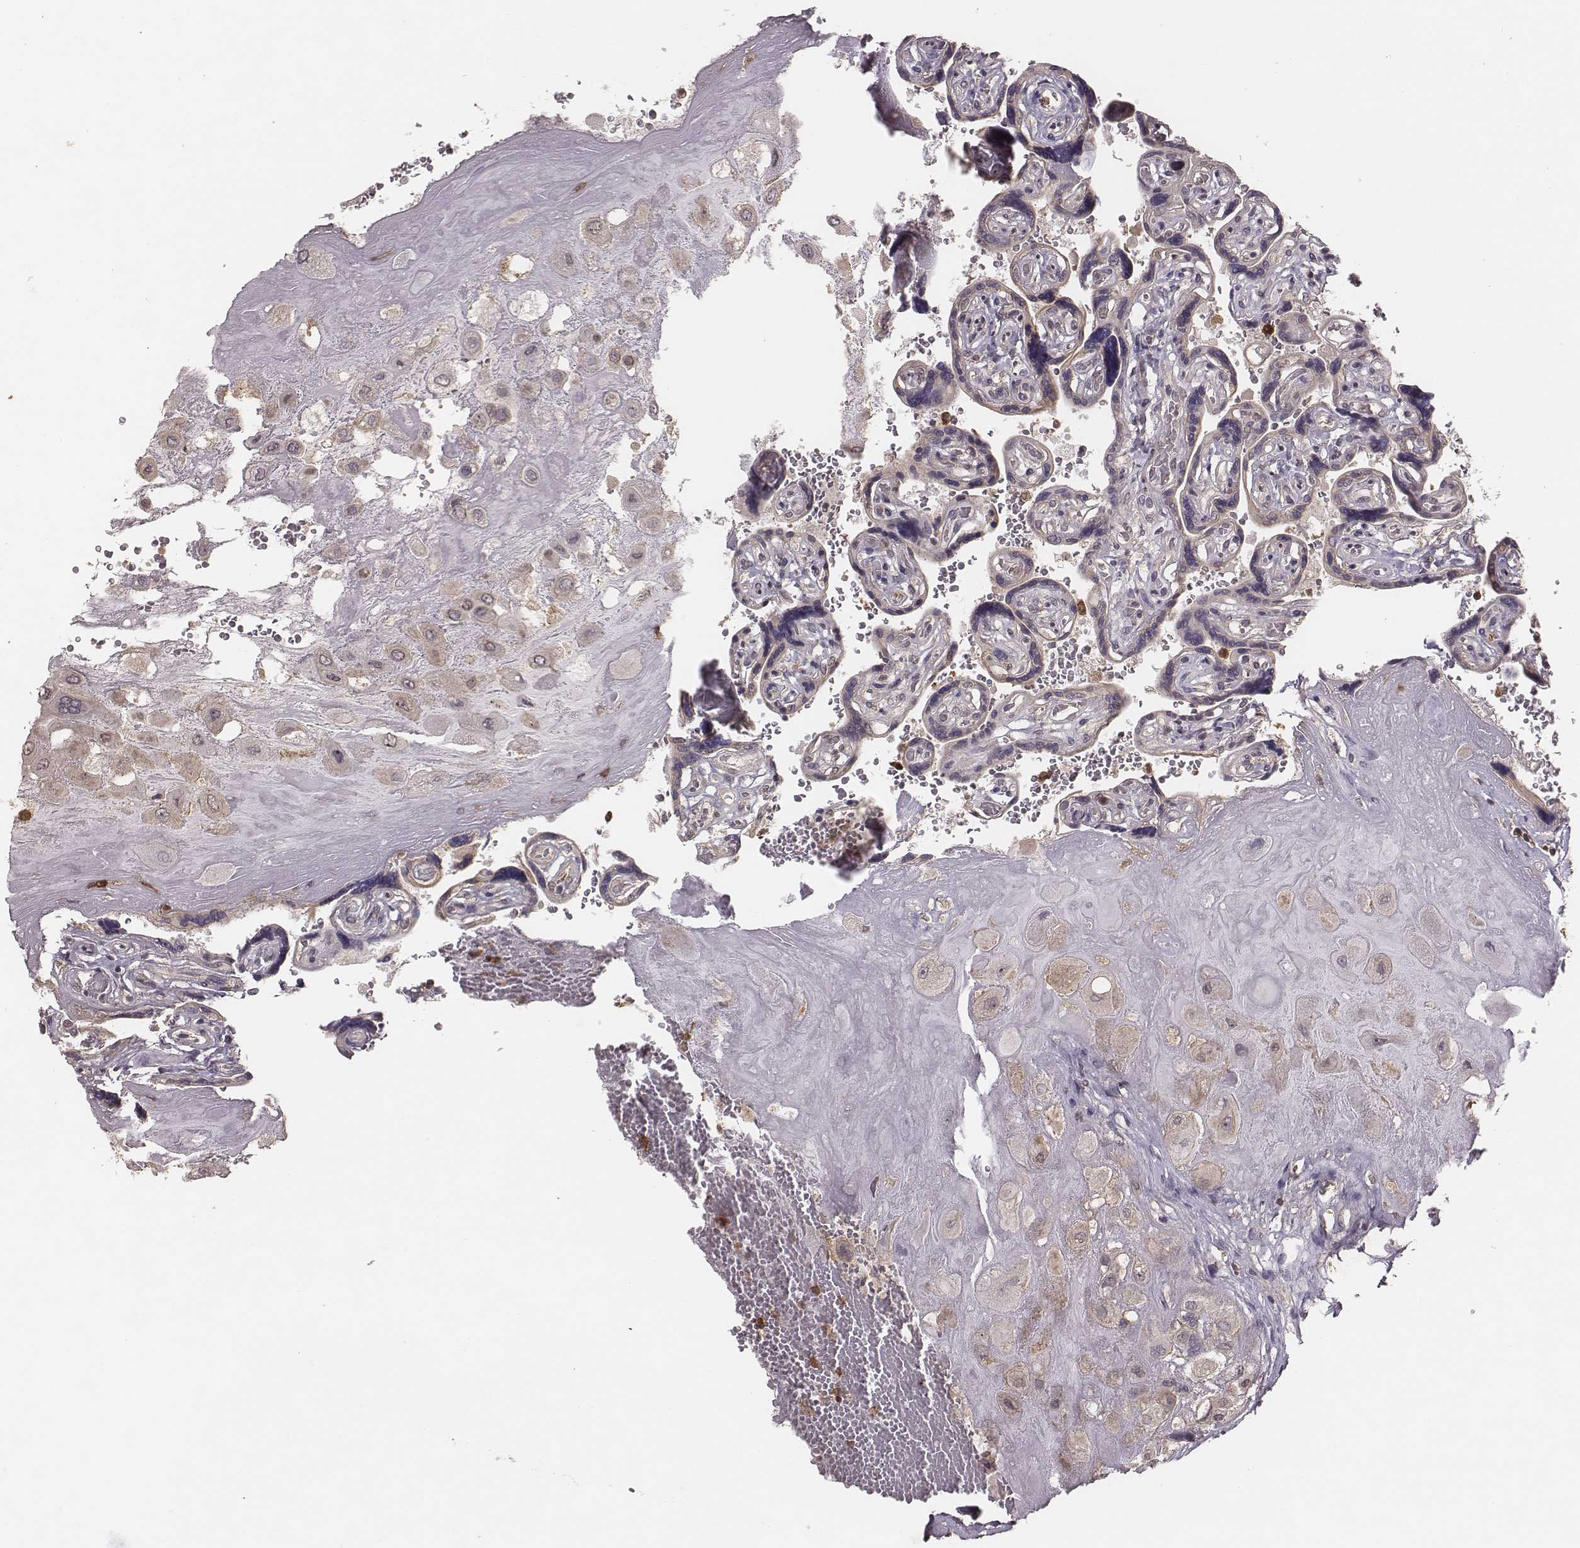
{"staining": {"intensity": "weak", "quantity": "25%-75%", "location": "cytoplasmic/membranous"}, "tissue": "placenta", "cell_type": "Decidual cells", "image_type": "normal", "snomed": [{"axis": "morphology", "description": "Normal tissue, NOS"}, {"axis": "topography", "description": "Placenta"}], "caption": "This image reveals benign placenta stained with immunohistochemistry (IHC) to label a protein in brown. The cytoplasmic/membranous of decidual cells show weak positivity for the protein. Nuclei are counter-stained blue.", "gene": "PILRA", "patient": {"sex": "female", "age": 32}}